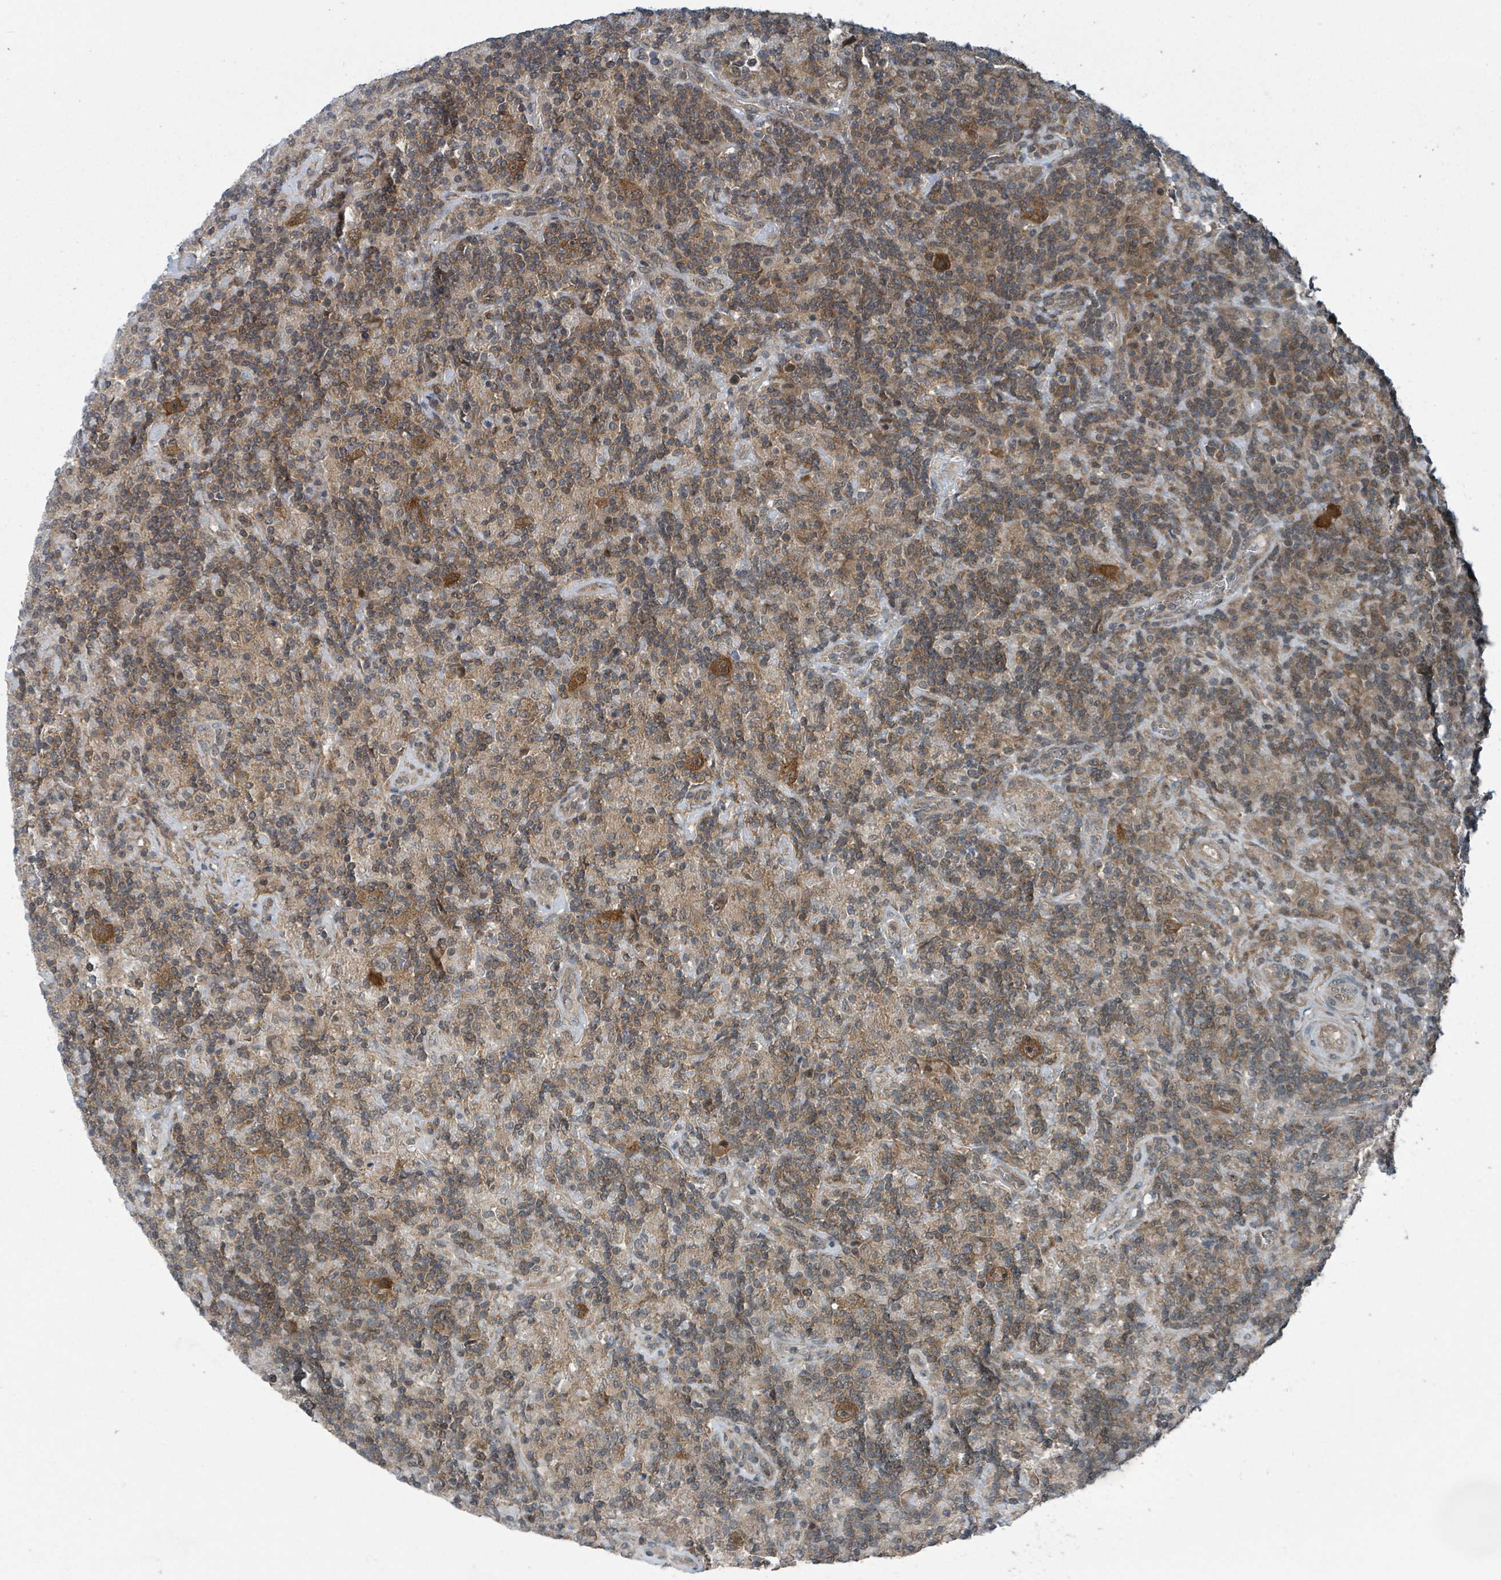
{"staining": {"intensity": "moderate", "quantity": ">75%", "location": "cytoplasmic/membranous,nuclear"}, "tissue": "lymphoma", "cell_type": "Tumor cells", "image_type": "cancer", "snomed": [{"axis": "morphology", "description": "Hodgkin's disease, NOS"}, {"axis": "topography", "description": "Lymph node"}], "caption": "High-power microscopy captured an IHC photomicrograph of lymphoma, revealing moderate cytoplasmic/membranous and nuclear positivity in about >75% of tumor cells.", "gene": "GOLGA7", "patient": {"sex": "male", "age": 70}}